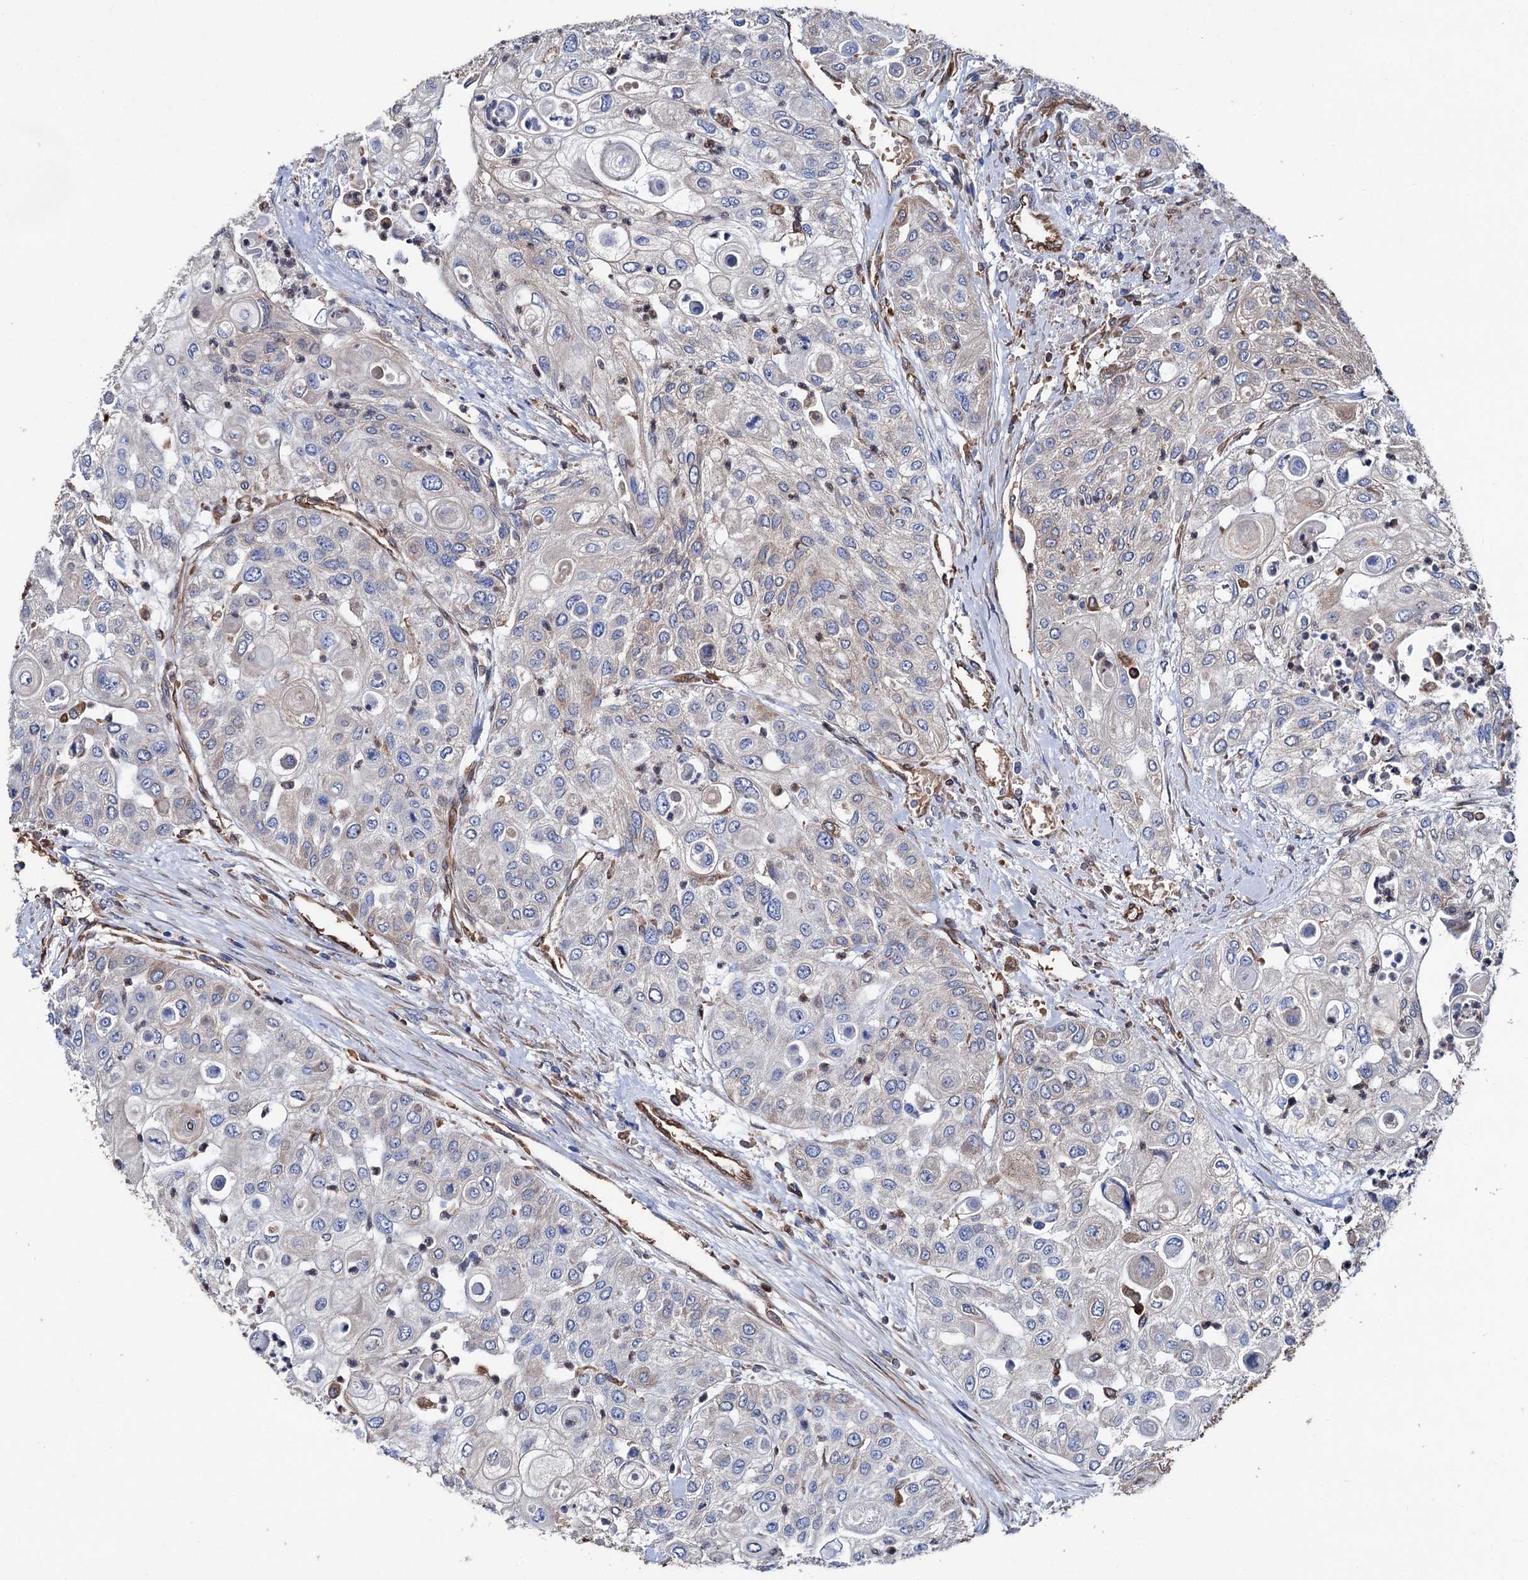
{"staining": {"intensity": "negative", "quantity": "none", "location": "none"}, "tissue": "urothelial cancer", "cell_type": "Tumor cells", "image_type": "cancer", "snomed": [{"axis": "morphology", "description": "Urothelial carcinoma, High grade"}, {"axis": "topography", "description": "Urinary bladder"}], "caption": "This is an immunohistochemistry photomicrograph of human high-grade urothelial carcinoma. There is no expression in tumor cells.", "gene": "STING1", "patient": {"sex": "female", "age": 79}}